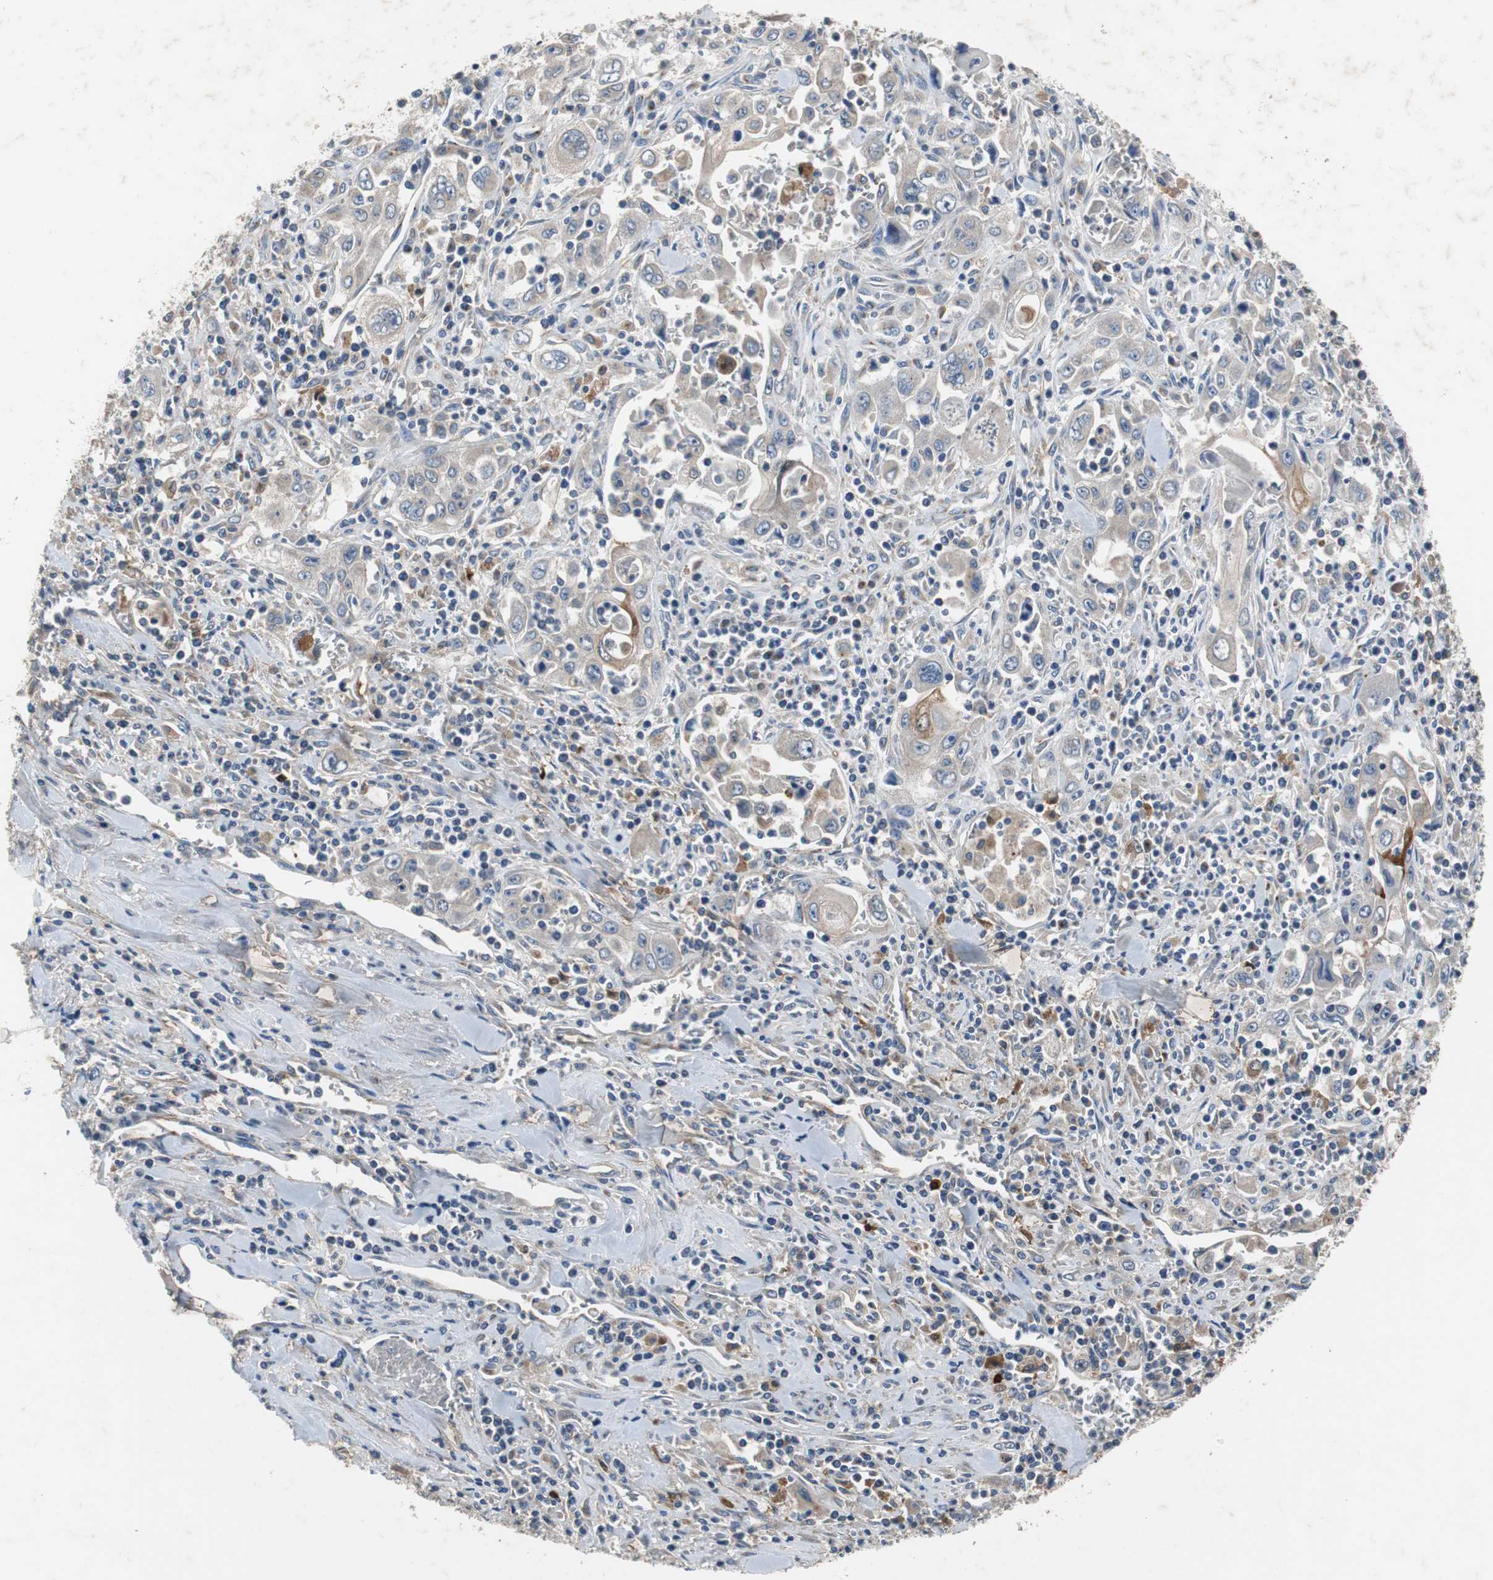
{"staining": {"intensity": "weak", "quantity": "25%-75%", "location": "cytoplasmic/membranous"}, "tissue": "pancreatic cancer", "cell_type": "Tumor cells", "image_type": "cancer", "snomed": [{"axis": "morphology", "description": "Adenocarcinoma, NOS"}, {"axis": "topography", "description": "Pancreas"}], "caption": "Pancreatic cancer (adenocarcinoma) was stained to show a protein in brown. There is low levels of weak cytoplasmic/membranous staining in about 25%-75% of tumor cells. (Stains: DAB in brown, nuclei in blue, Microscopy: brightfield microscopy at high magnification).", "gene": "CALB2", "patient": {"sex": "male", "age": 70}}